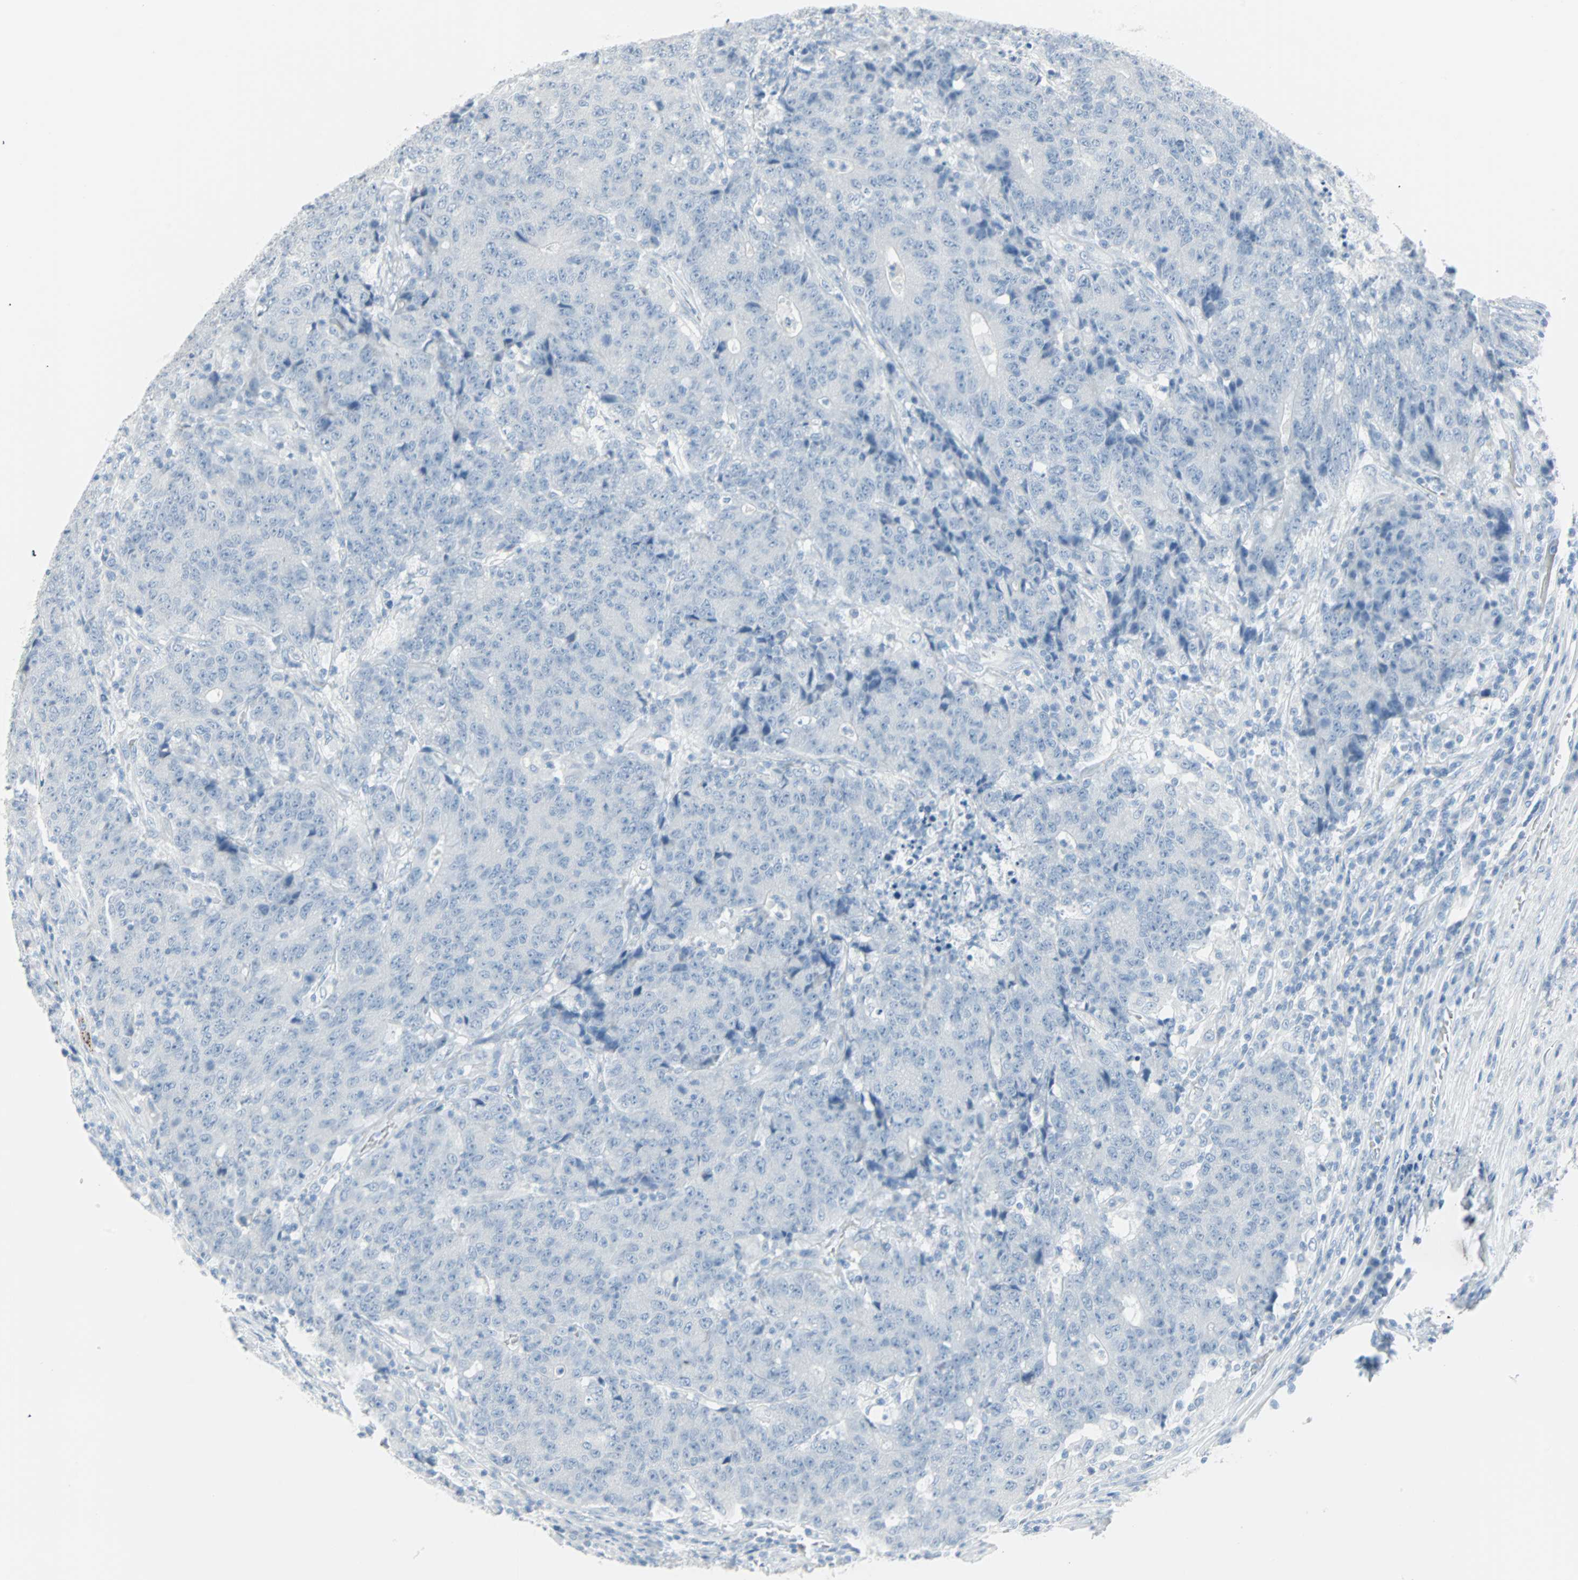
{"staining": {"intensity": "negative", "quantity": "none", "location": "none"}, "tissue": "colorectal cancer", "cell_type": "Tumor cells", "image_type": "cancer", "snomed": [{"axis": "morphology", "description": "Normal tissue, NOS"}, {"axis": "morphology", "description": "Adenocarcinoma, NOS"}, {"axis": "topography", "description": "Colon"}], "caption": "Immunohistochemistry micrograph of neoplastic tissue: human colorectal cancer stained with DAB (3,3'-diaminobenzidine) exhibits no significant protein staining in tumor cells.", "gene": "STX1A", "patient": {"sex": "female", "age": 75}}